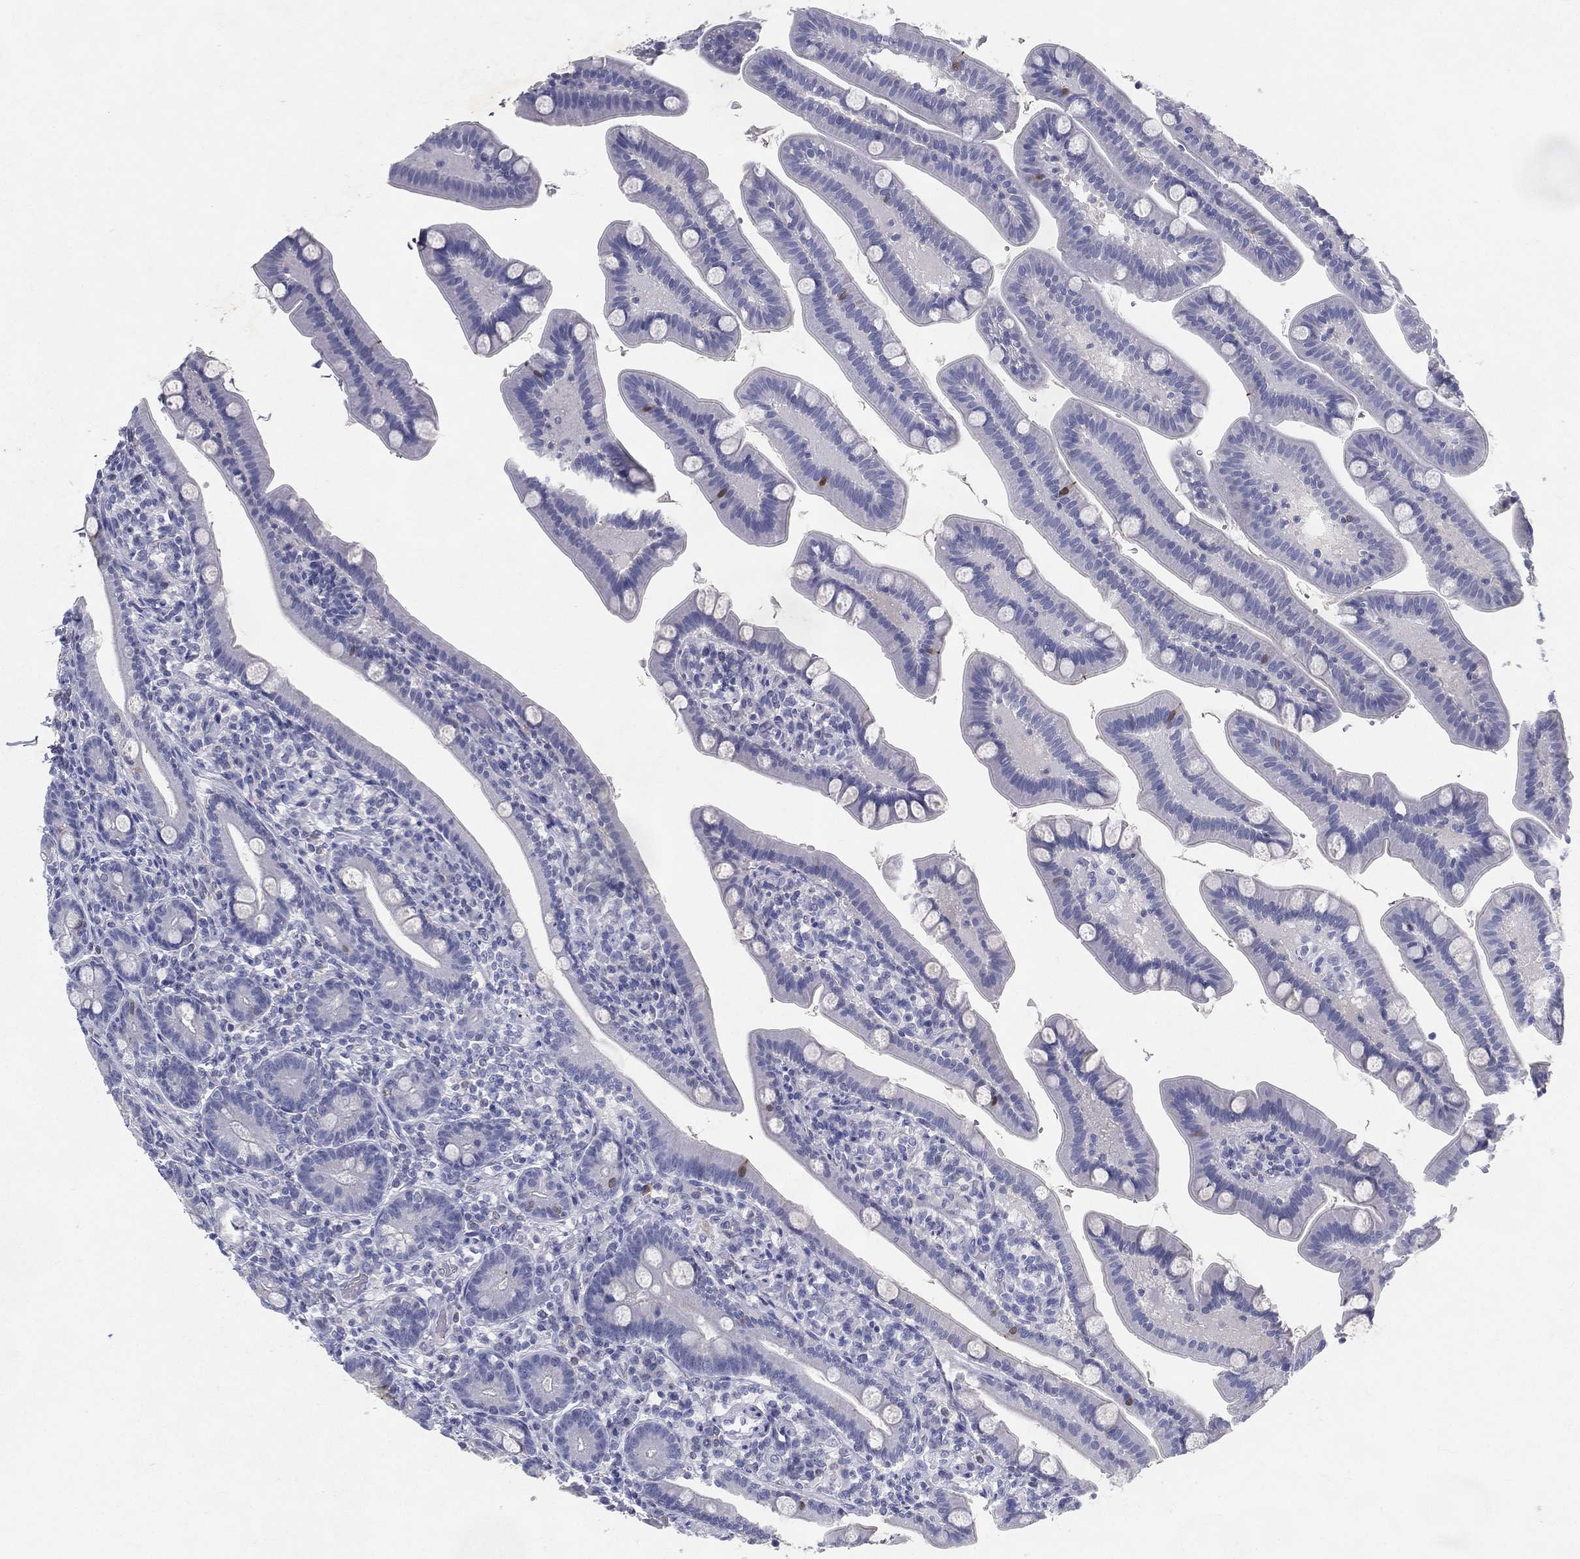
{"staining": {"intensity": "negative", "quantity": "none", "location": "none"}, "tissue": "small intestine", "cell_type": "Glandular cells", "image_type": "normal", "snomed": [{"axis": "morphology", "description": "Normal tissue, NOS"}, {"axis": "topography", "description": "Small intestine"}], "caption": "Photomicrograph shows no significant protein expression in glandular cells of normal small intestine. Brightfield microscopy of IHC stained with DAB (3,3'-diaminobenzidine) (brown) and hematoxylin (blue), captured at high magnification.", "gene": "RGS13", "patient": {"sex": "male", "age": 66}}